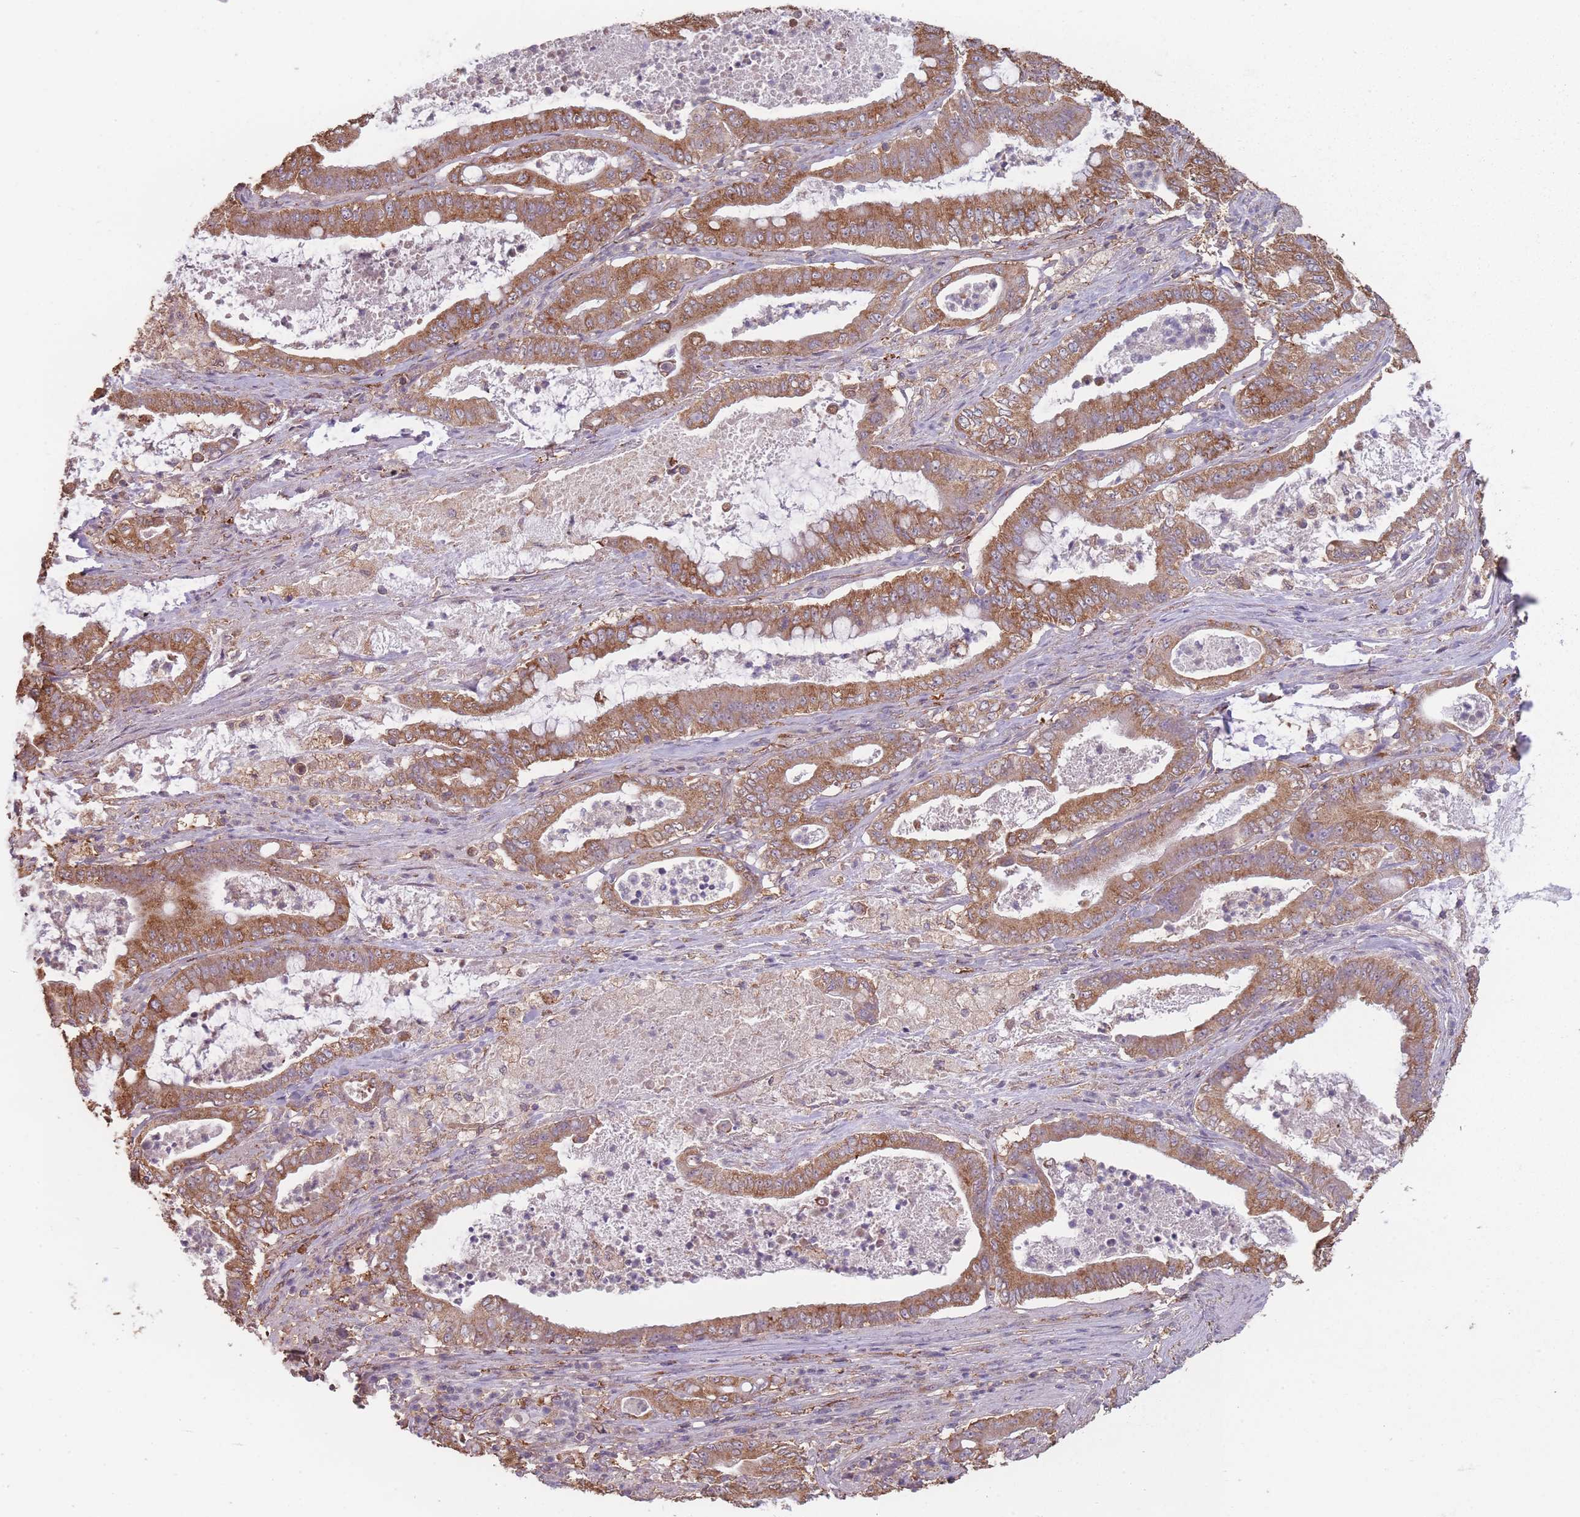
{"staining": {"intensity": "moderate", "quantity": ">75%", "location": "cytoplasmic/membranous"}, "tissue": "pancreatic cancer", "cell_type": "Tumor cells", "image_type": "cancer", "snomed": [{"axis": "morphology", "description": "Adenocarcinoma, NOS"}, {"axis": "topography", "description": "Pancreas"}], "caption": "Brown immunohistochemical staining in human pancreatic cancer displays moderate cytoplasmic/membranous expression in about >75% of tumor cells.", "gene": "SANBR", "patient": {"sex": "male", "age": 71}}